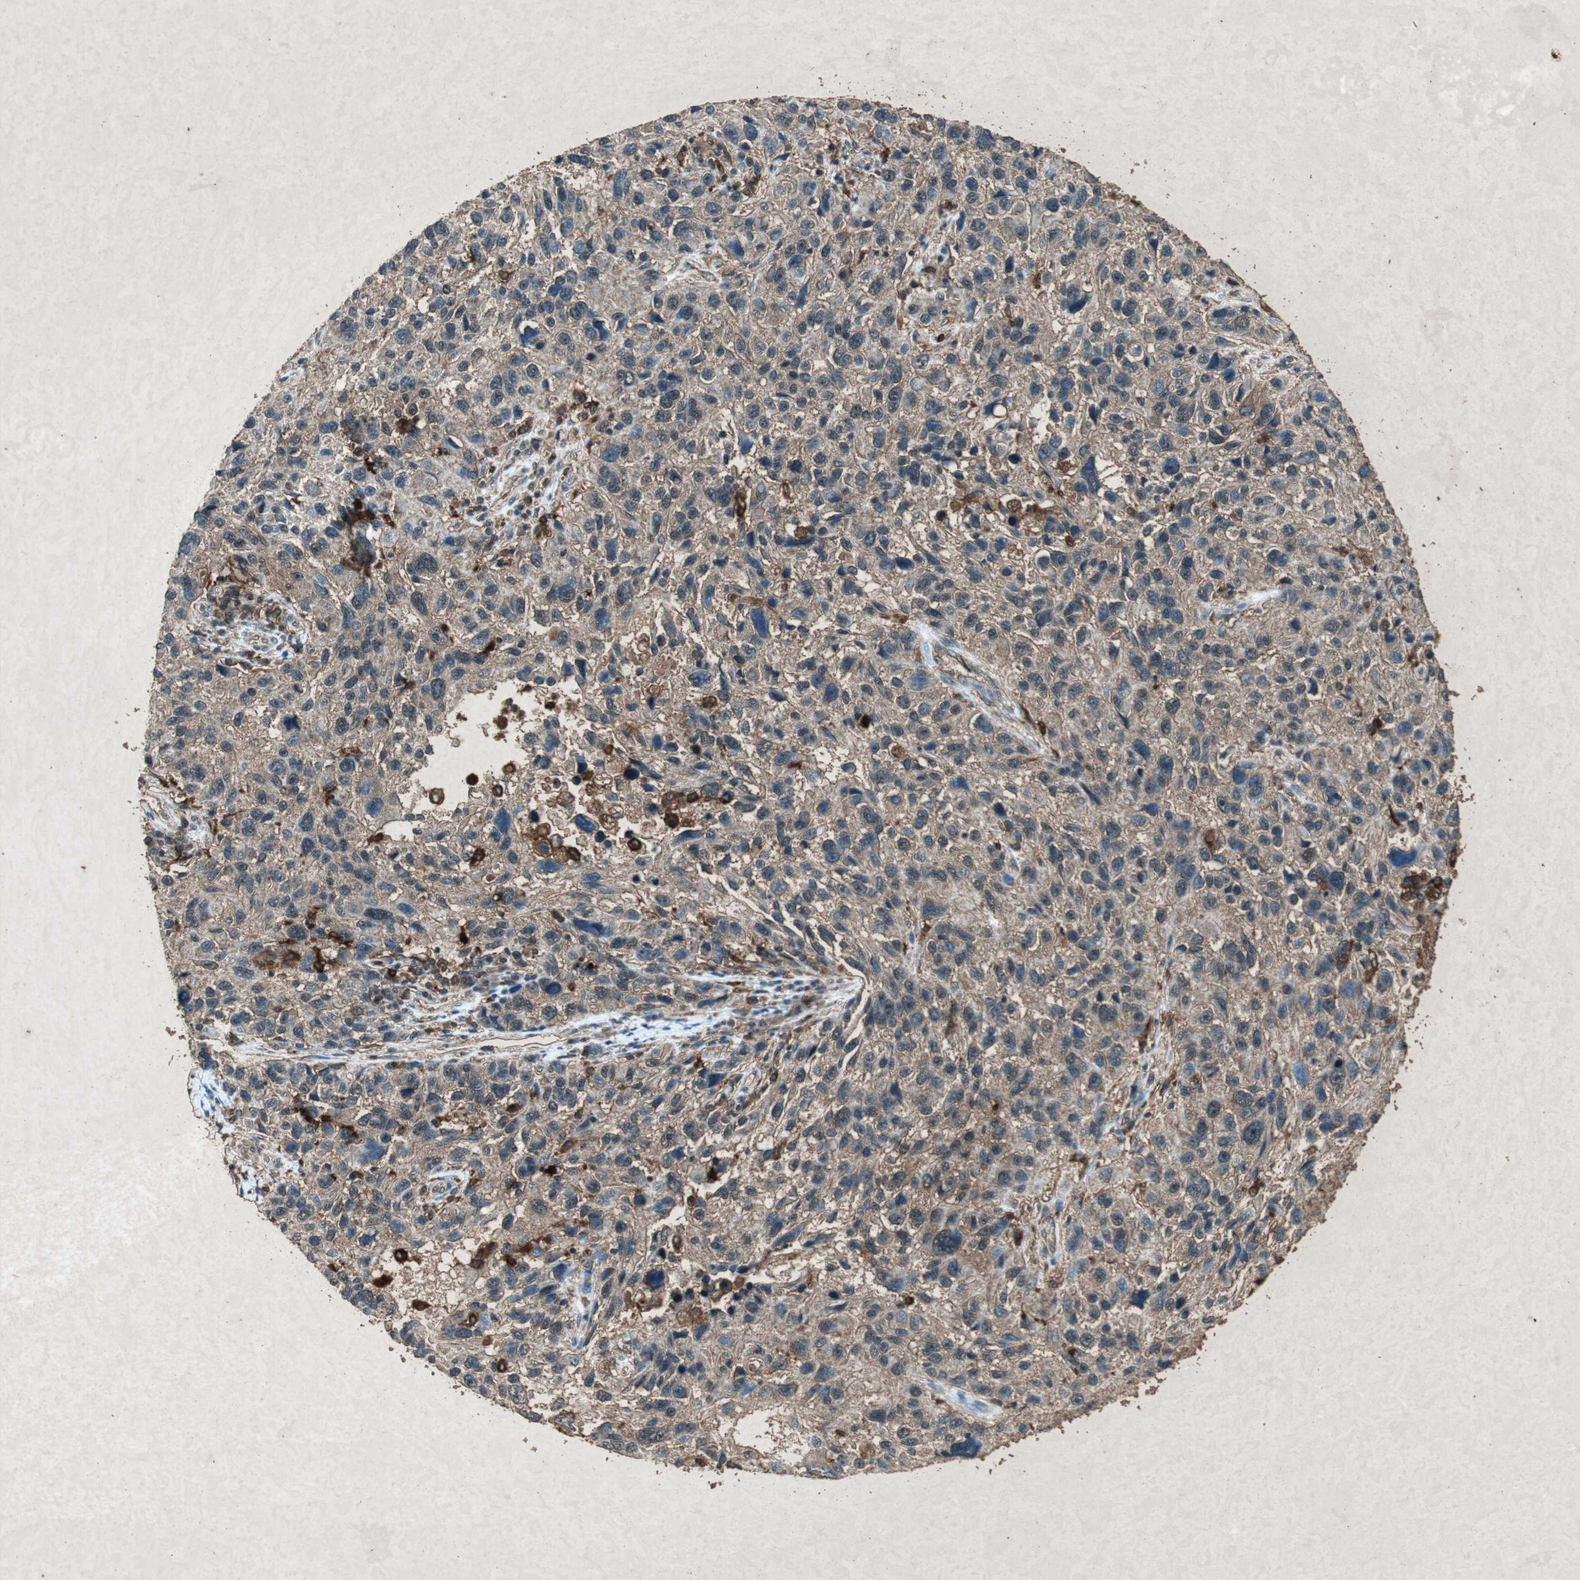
{"staining": {"intensity": "weak", "quantity": "25%-75%", "location": "cytoplasmic/membranous"}, "tissue": "melanoma", "cell_type": "Tumor cells", "image_type": "cancer", "snomed": [{"axis": "morphology", "description": "Malignant melanoma, NOS"}, {"axis": "topography", "description": "Skin"}], "caption": "Melanoma stained with immunohistochemistry (IHC) reveals weak cytoplasmic/membranous positivity in approximately 25%-75% of tumor cells.", "gene": "TYROBP", "patient": {"sex": "male", "age": 53}}